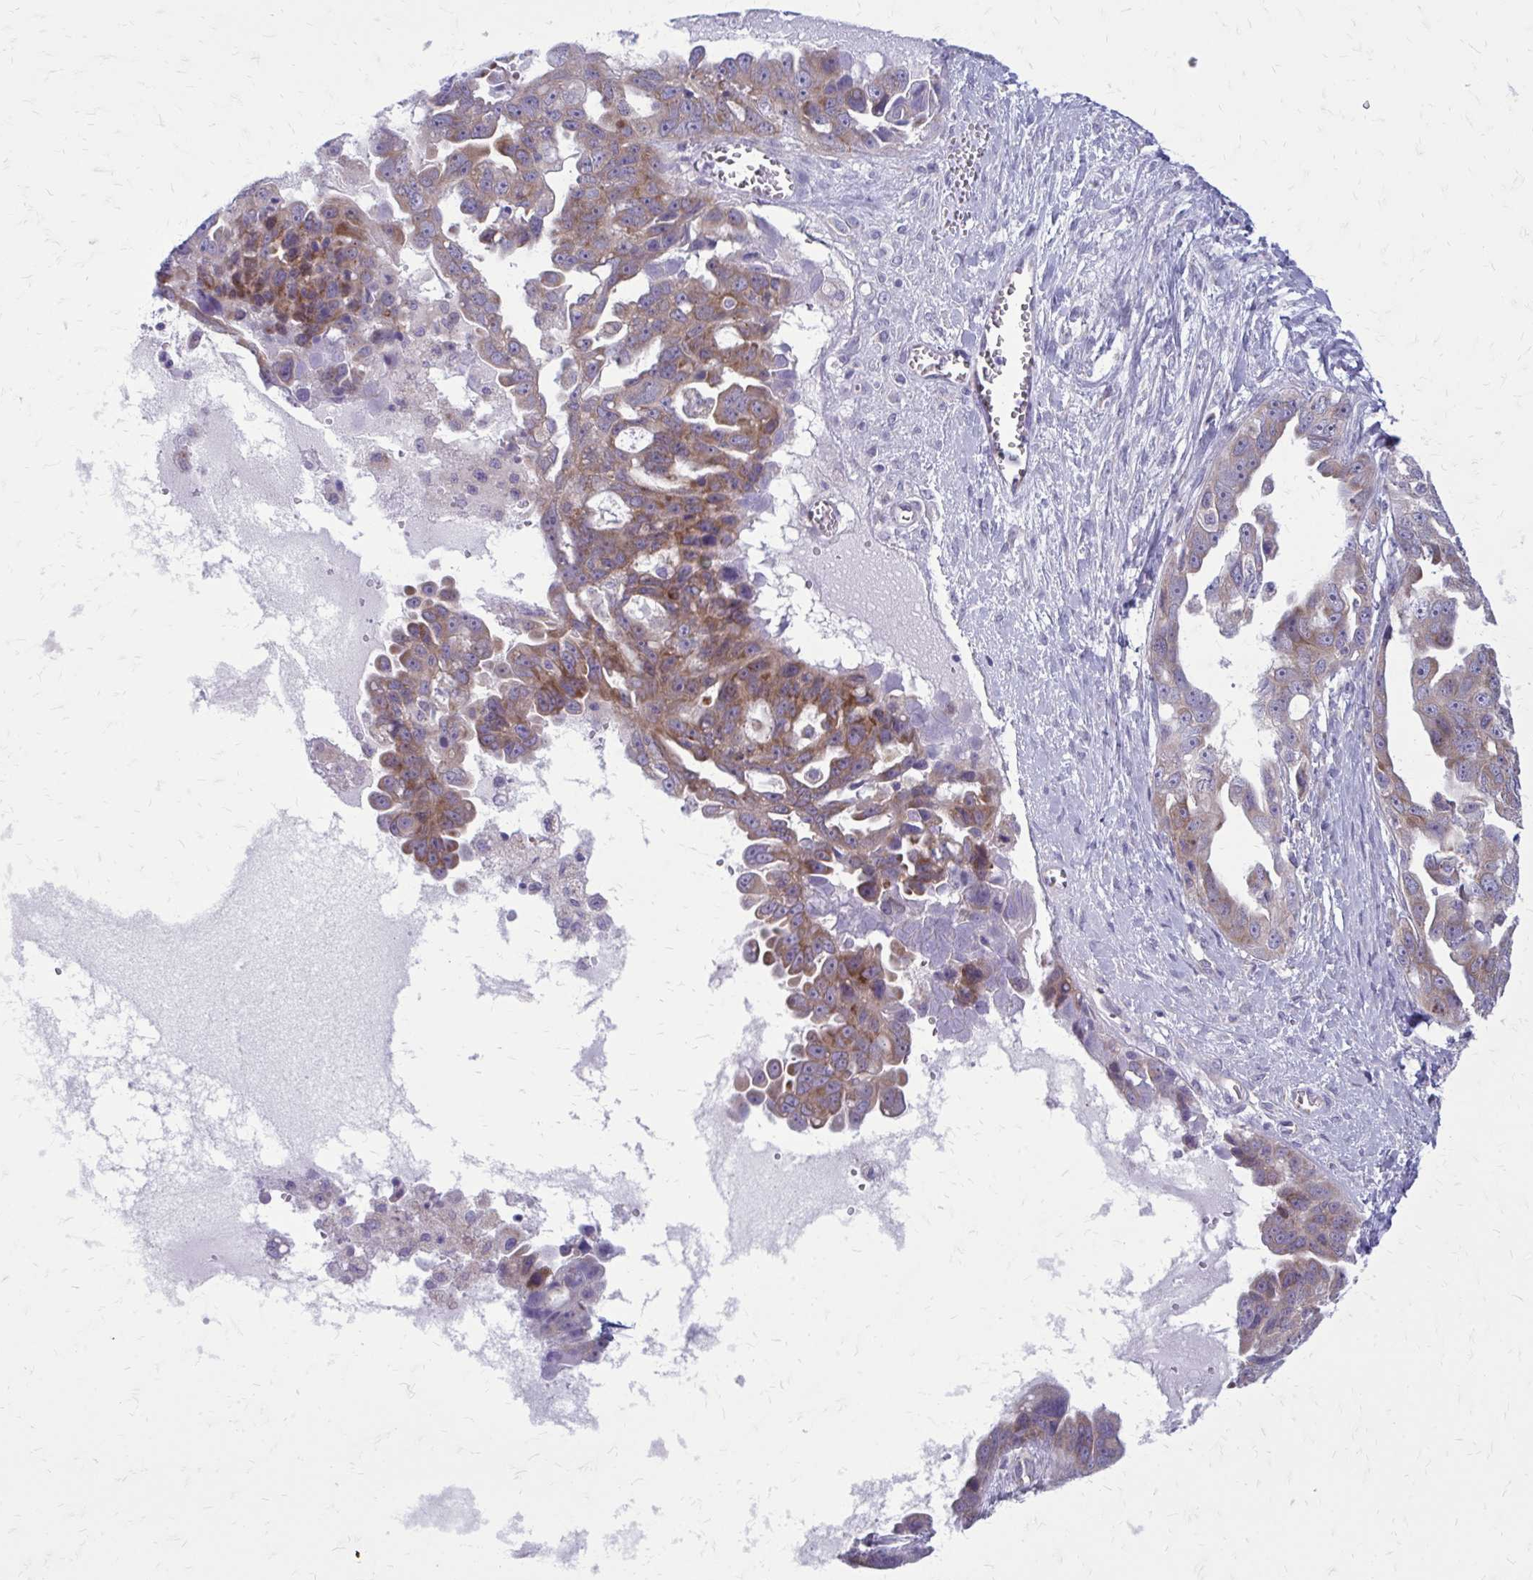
{"staining": {"intensity": "moderate", "quantity": "25%-75%", "location": "cytoplasmic/membranous"}, "tissue": "ovarian cancer", "cell_type": "Tumor cells", "image_type": "cancer", "snomed": [{"axis": "morphology", "description": "Carcinoma, endometroid"}, {"axis": "topography", "description": "Ovary"}], "caption": "Tumor cells display medium levels of moderate cytoplasmic/membranous positivity in approximately 25%-75% of cells in ovarian cancer (endometroid carcinoma).", "gene": "GIGYF2", "patient": {"sex": "female", "age": 70}}